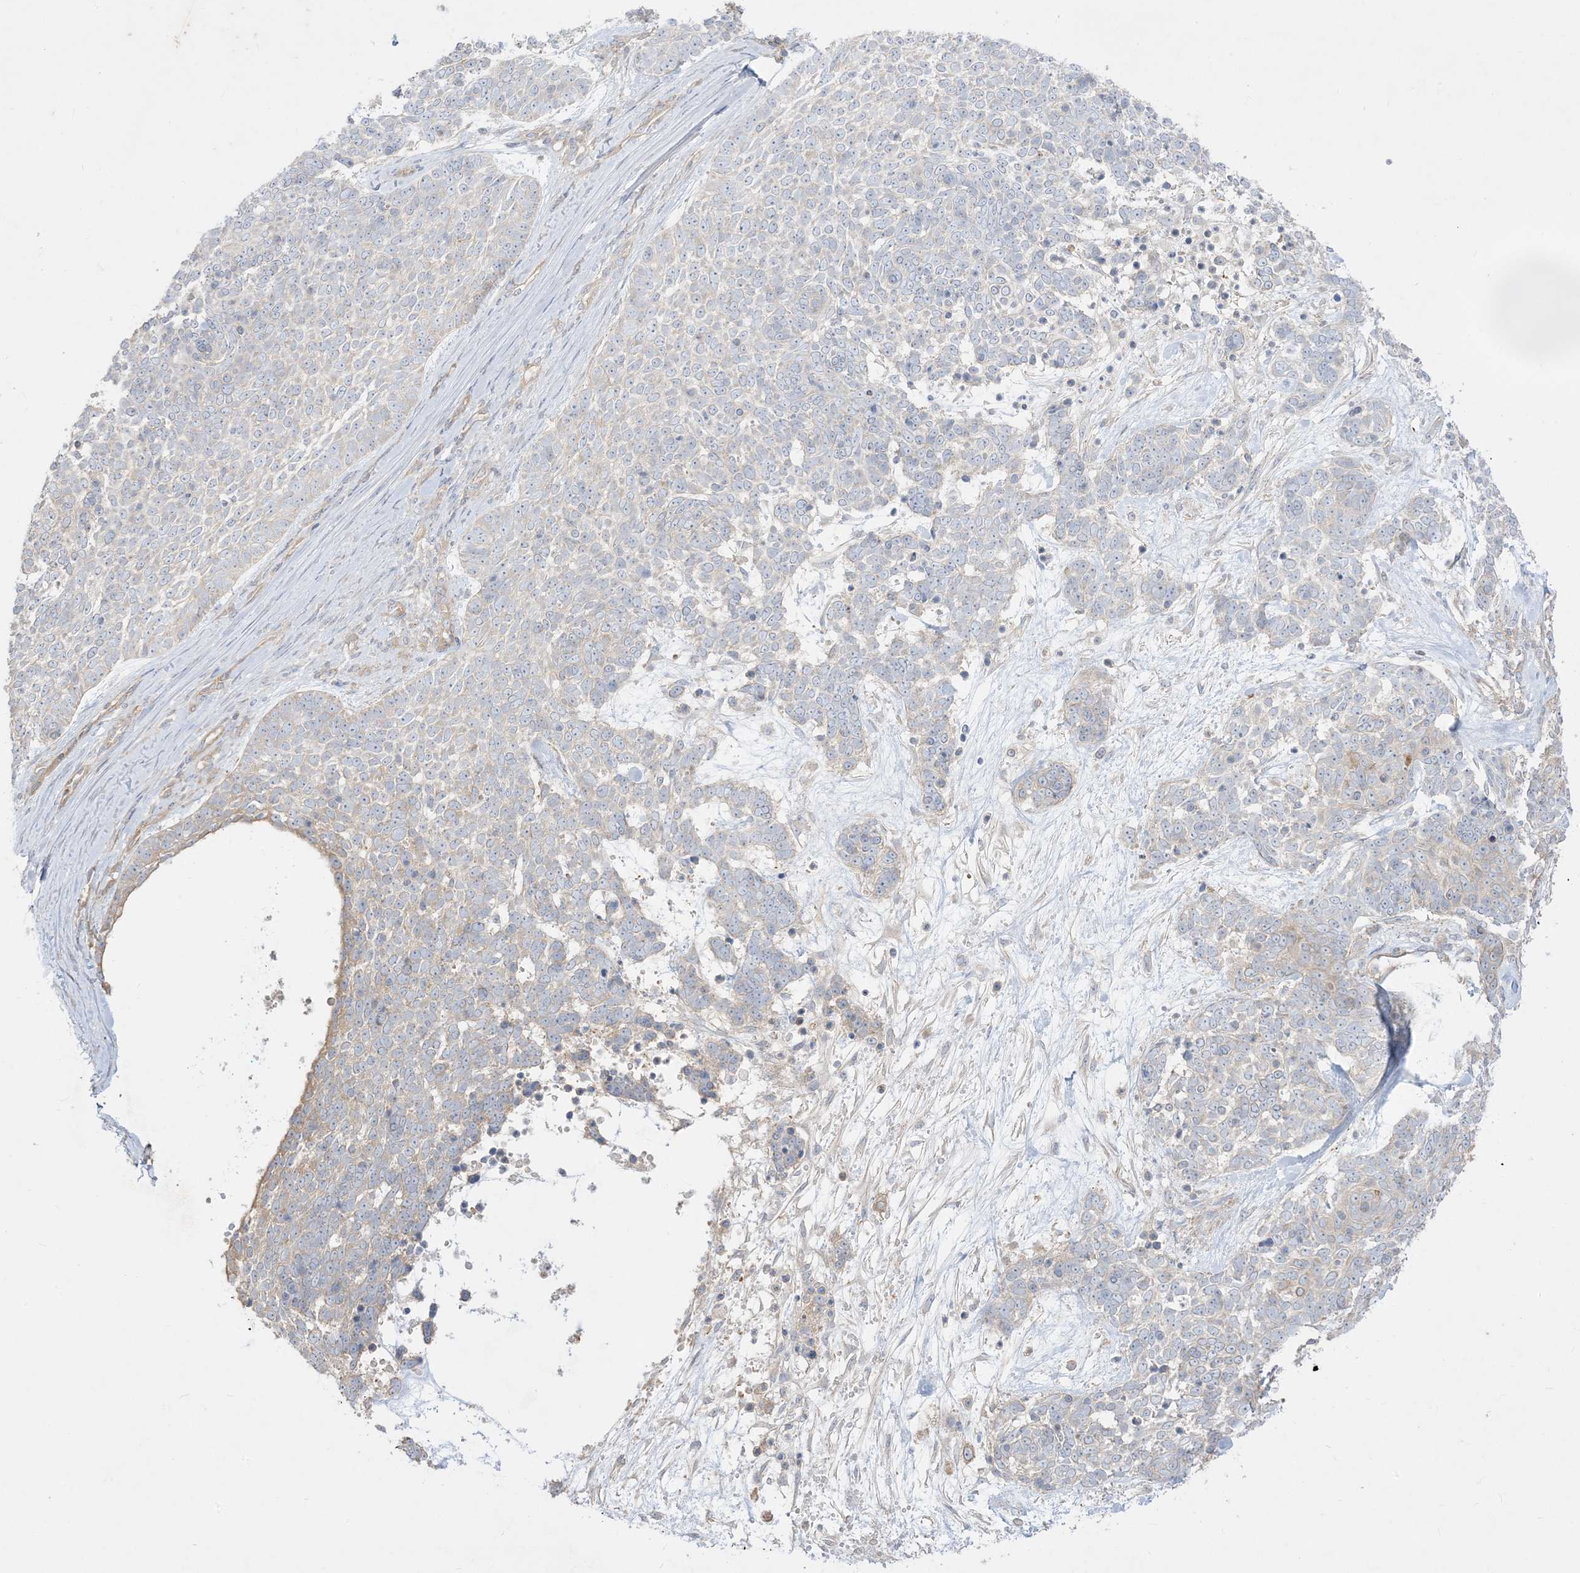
{"staining": {"intensity": "weak", "quantity": "<25%", "location": "cytoplasmic/membranous"}, "tissue": "skin cancer", "cell_type": "Tumor cells", "image_type": "cancer", "snomed": [{"axis": "morphology", "description": "Basal cell carcinoma"}, {"axis": "topography", "description": "Skin"}], "caption": "A photomicrograph of human basal cell carcinoma (skin) is negative for staining in tumor cells. (IHC, brightfield microscopy, high magnification).", "gene": "ARHGEF9", "patient": {"sex": "female", "age": 81}}